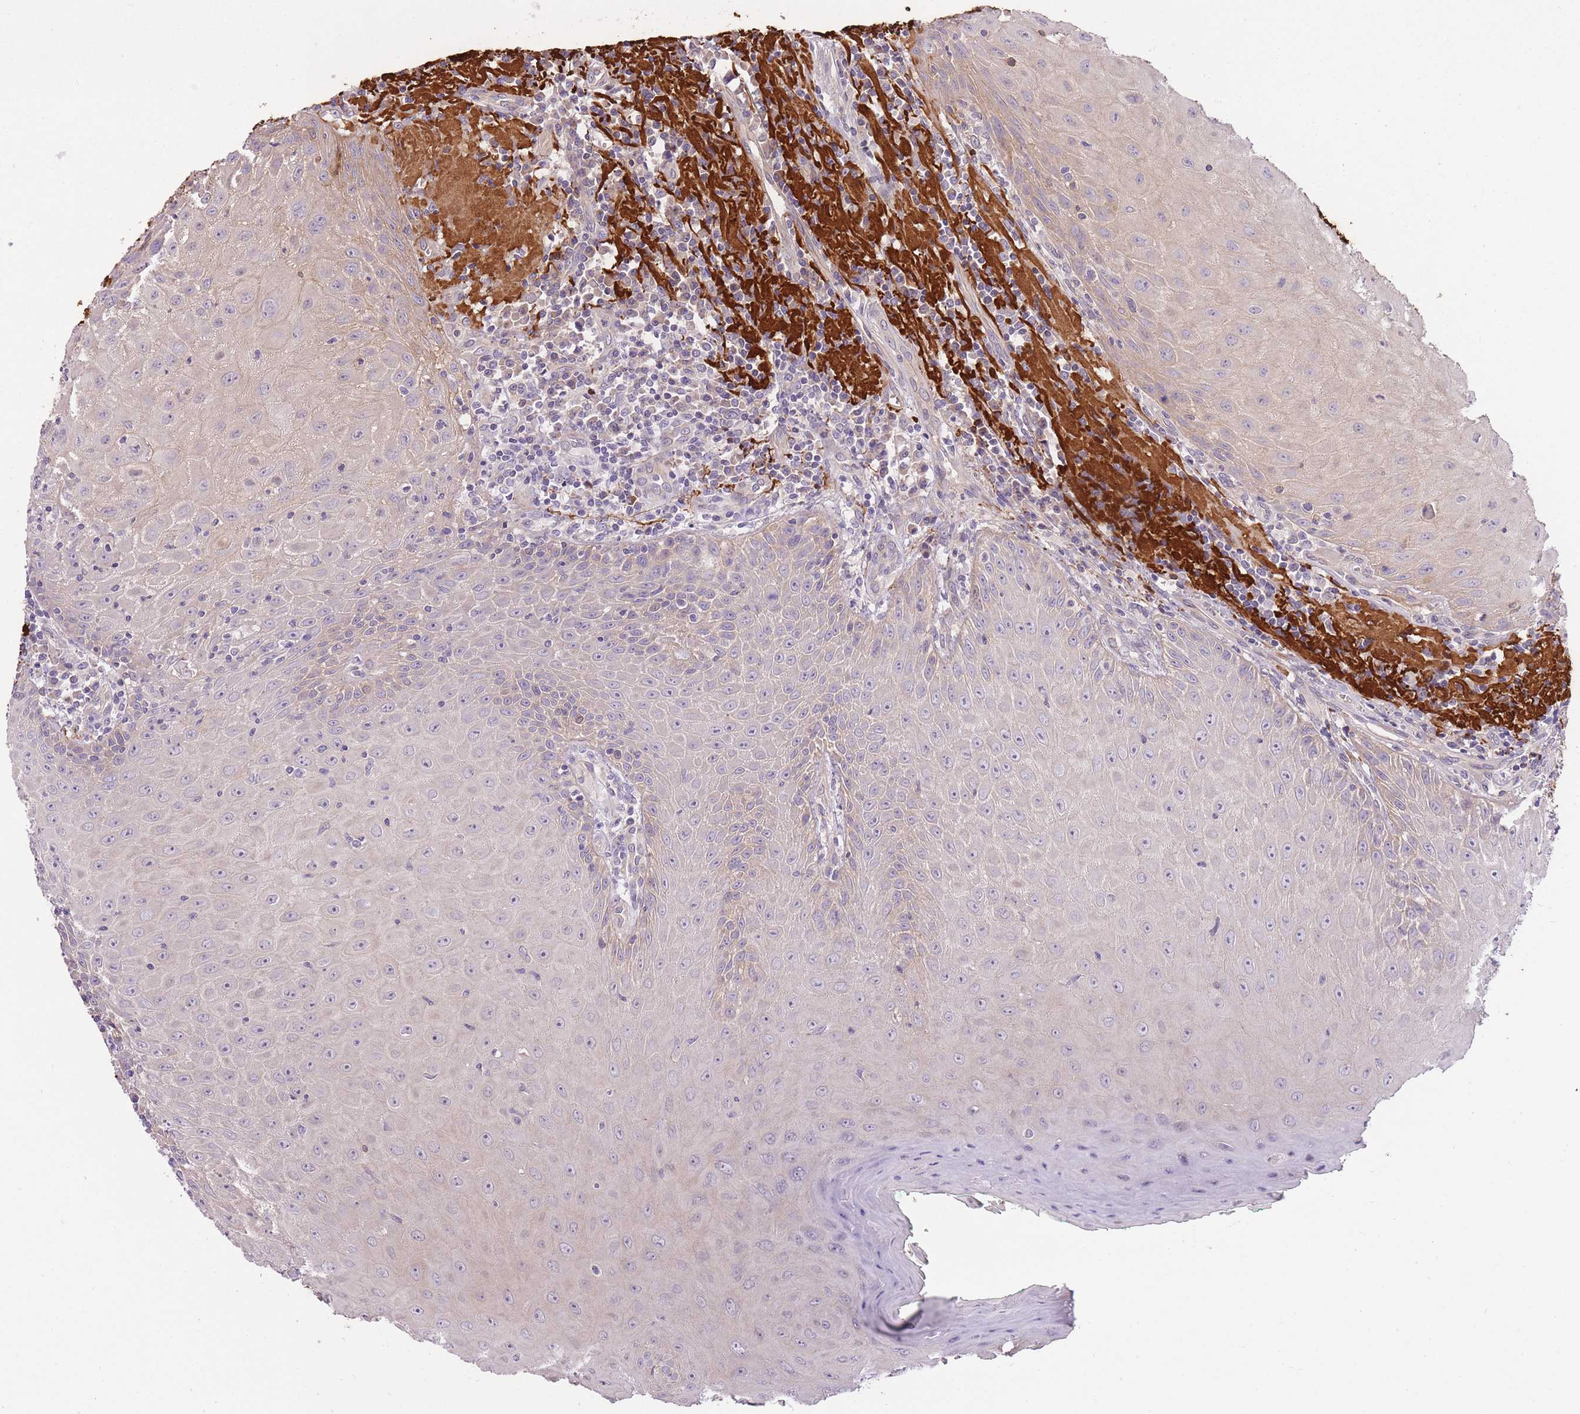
{"staining": {"intensity": "weak", "quantity": "25%-75%", "location": "cytoplasmic/membranous"}, "tissue": "head and neck cancer", "cell_type": "Tumor cells", "image_type": "cancer", "snomed": [{"axis": "morphology", "description": "Normal tissue, NOS"}, {"axis": "morphology", "description": "Squamous cell carcinoma, NOS"}, {"axis": "topography", "description": "Oral tissue"}, {"axis": "topography", "description": "Head-Neck"}], "caption": "This is an image of immunohistochemistry staining of squamous cell carcinoma (head and neck), which shows weak staining in the cytoplasmic/membranous of tumor cells.", "gene": "REV1", "patient": {"sex": "female", "age": 70}}